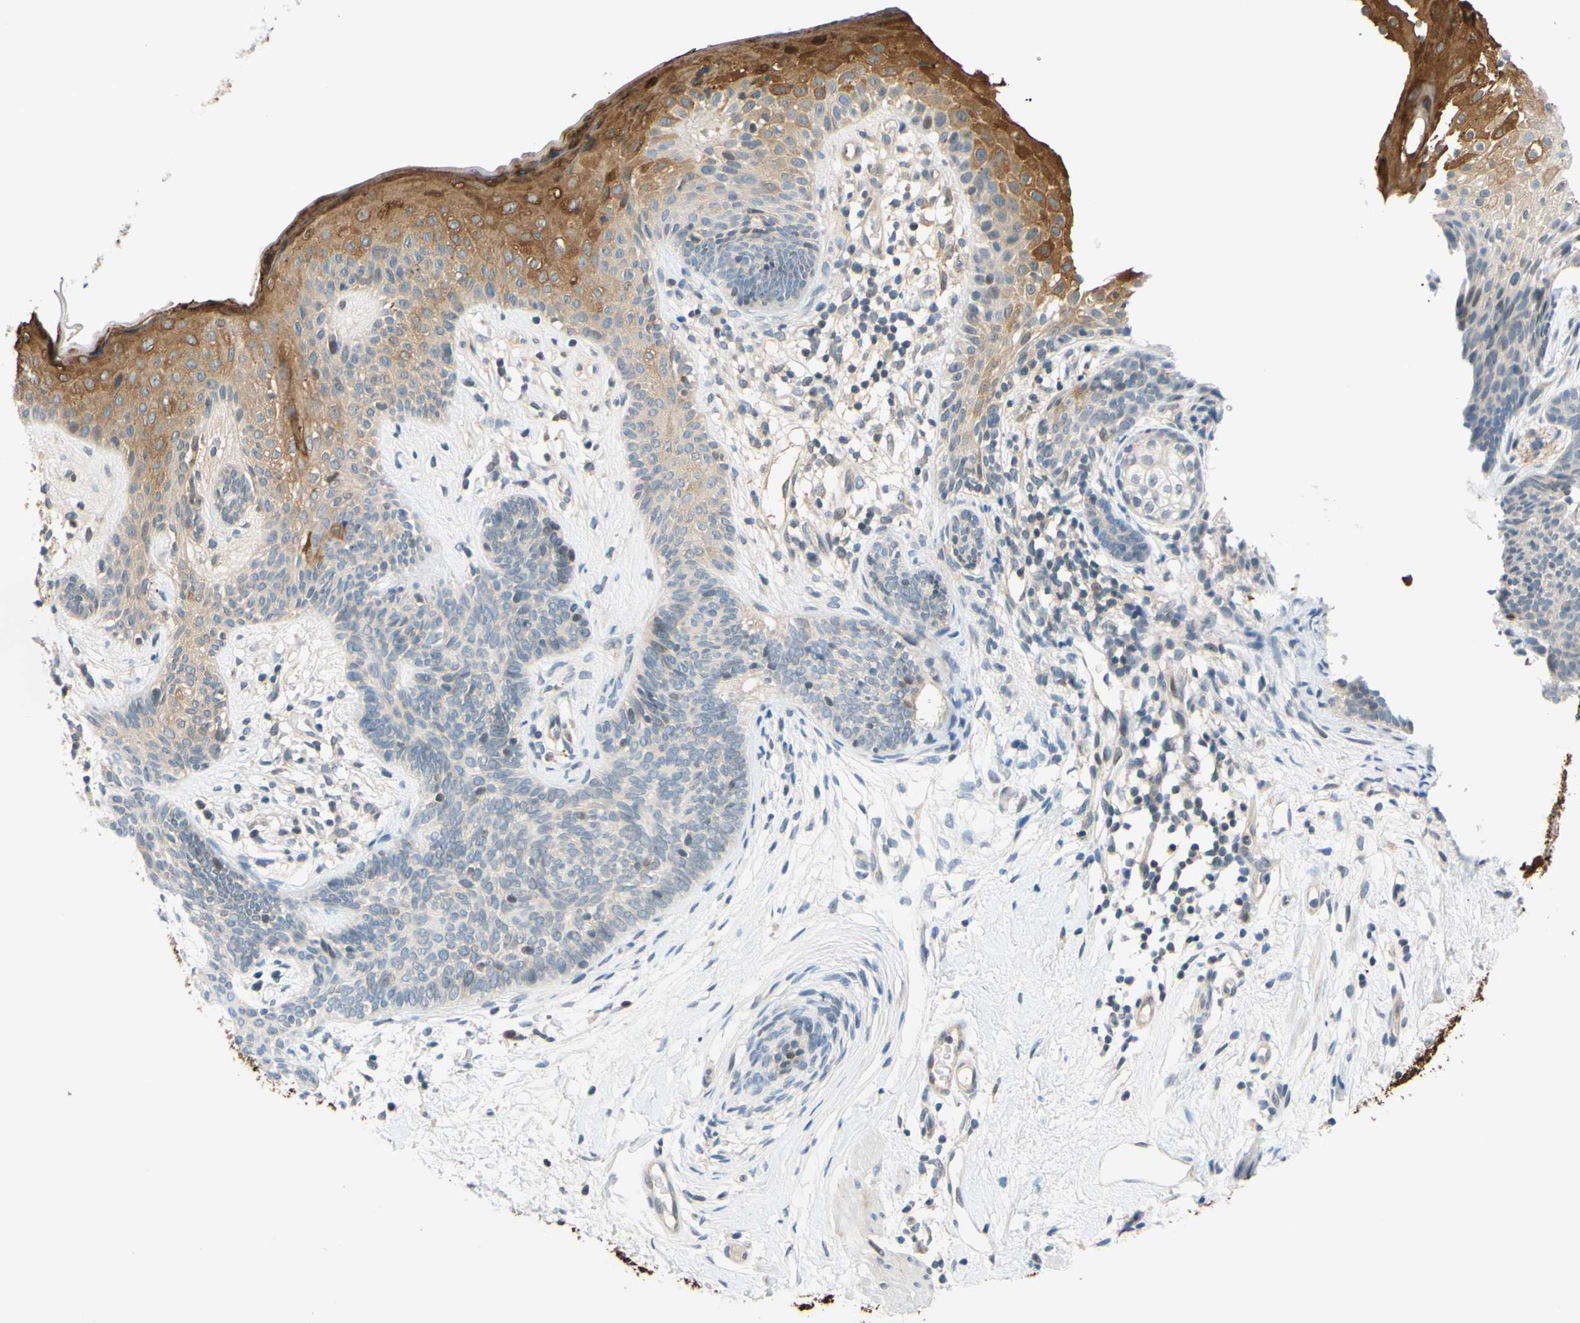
{"staining": {"intensity": "negative", "quantity": "none", "location": "none"}, "tissue": "skin cancer", "cell_type": "Tumor cells", "image_type": "cancer", "snomed": [{"axis": "morphology", "description": "Developmental malformation"}, {"axis": "morphology", "description": "Basal cell carcinoma"}, {"axis": "topography", "description": "Skin"}], "caption": "Human basal cell carcinoma (skin) stained for a protein using IHC reveals no staining in tumor cells.", "gene": "C2CD2L", "patient": {"sex": "female", "age": 62}}